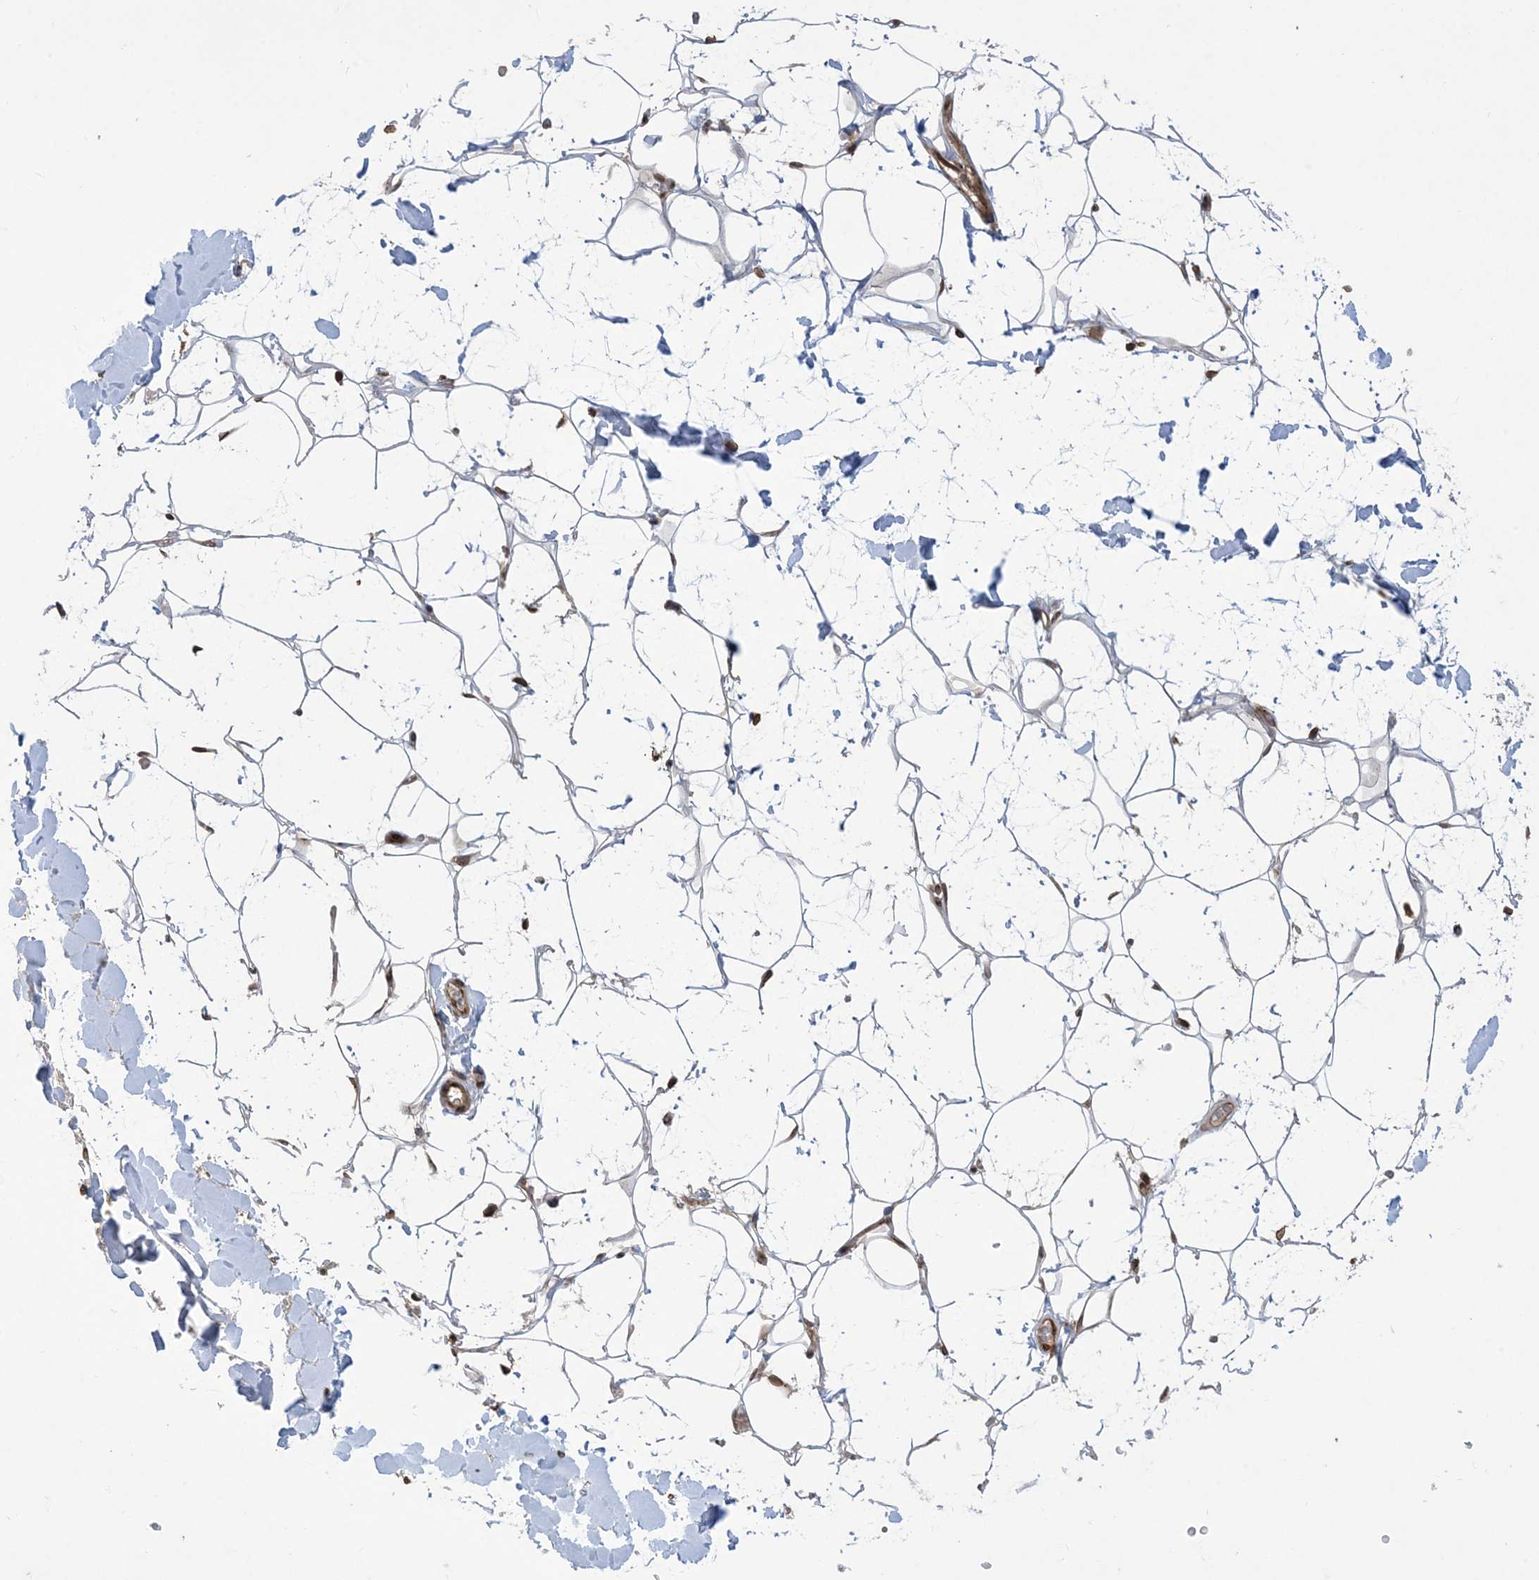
{"staining": {"intensity": "negative", "quantity": "none", "location": "none"}, "tissue": "adipose tissue", "cell_type": "Adipocytes", "image_type": "normal", "snomed": [{"axis": "morphology", "description": "Normal tissue, NOS"}, {"axis": "topography", "description": "Breast"}], "caption": "This histopathology image is of normal adipose tissue stained with IHC to label a protein in brown with the nuclei are counter-stained blue. There is no positivity in adipocytes. (Immunohistochemistry, brightfield microscopy, high magnification).", "gene": "CASP4", "patient": {"sex": "female", "age": 26}}